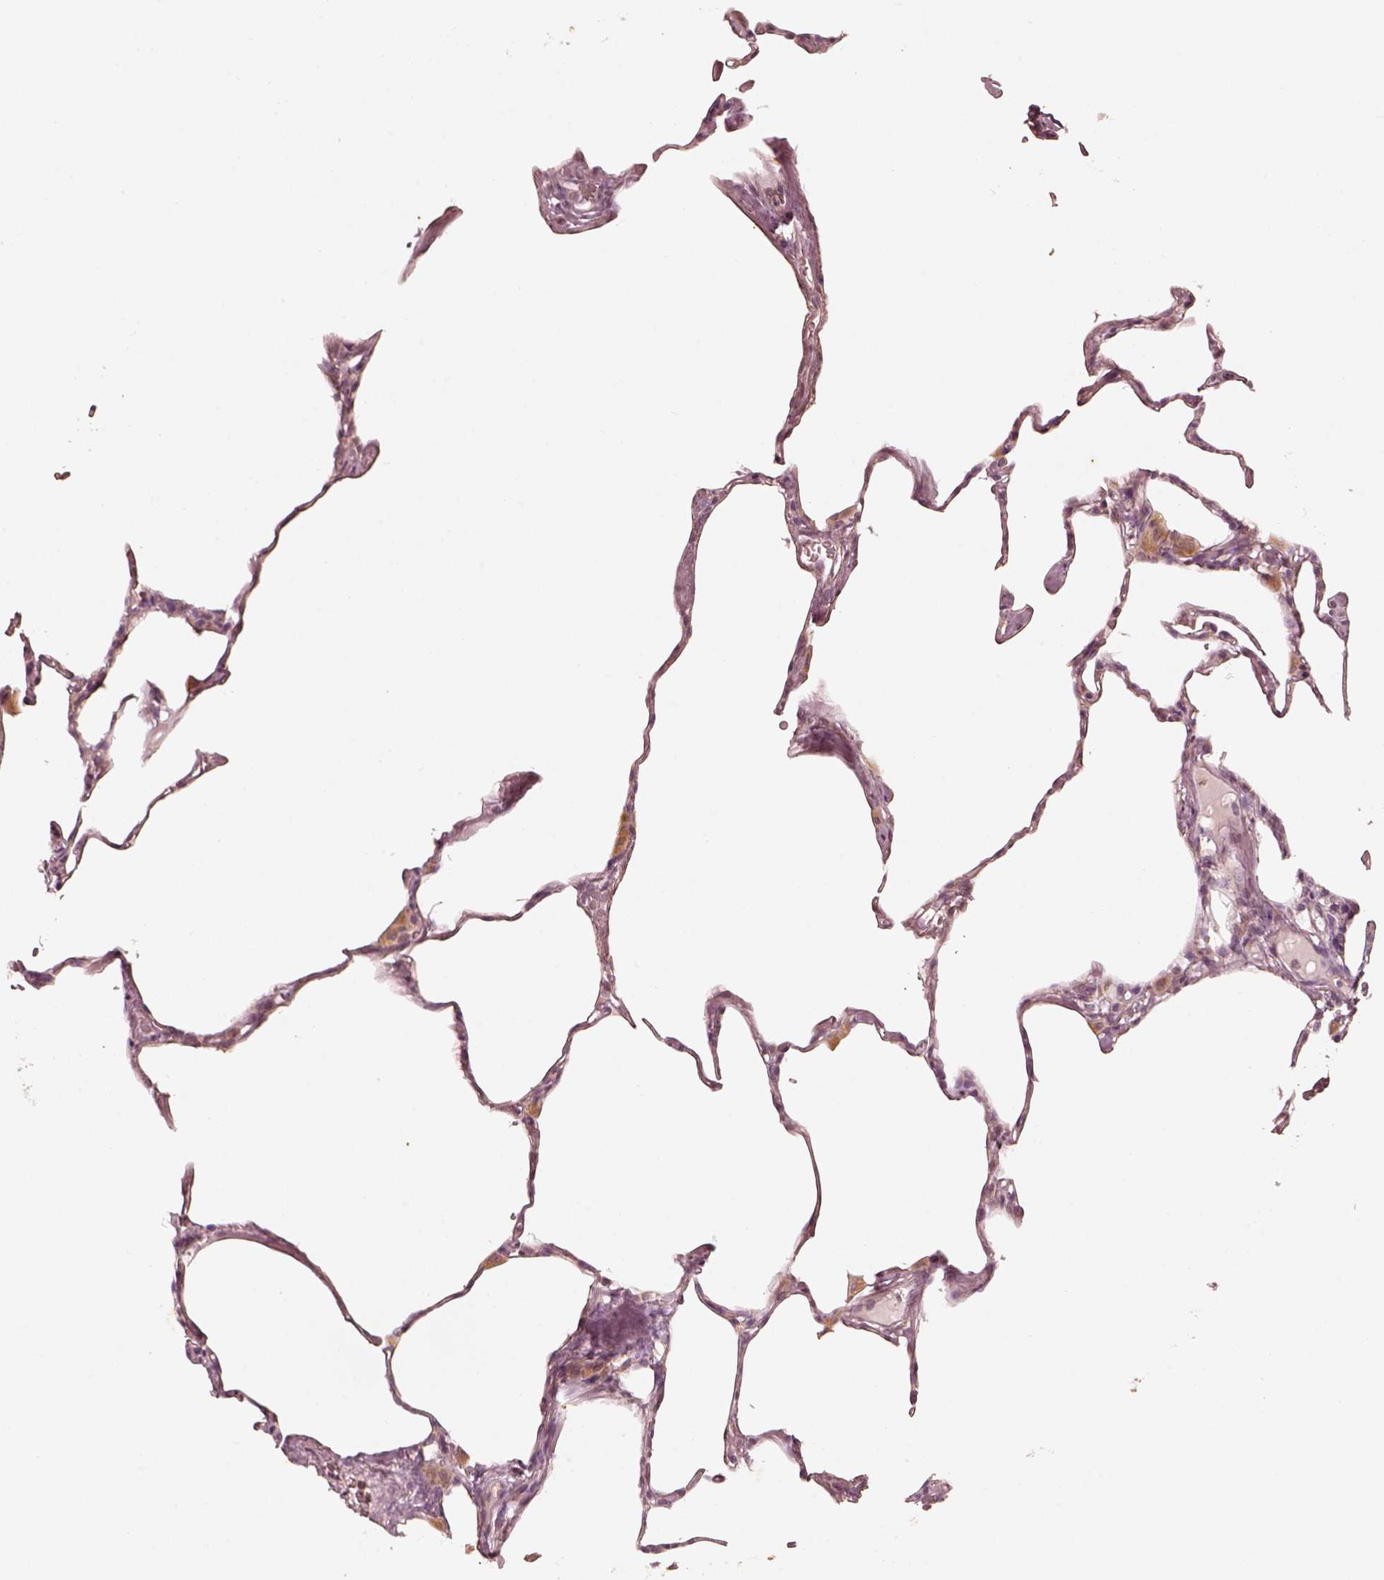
{"staining": {"intensity": "moderate", "quantity": "<25%", "location": "cytoplasmic/membranous"}, "tissue": "lung", "cell_type": "Alveolar cells", "image_type": "normal", "snomed": [{"axis": "morphology", "description": "Normal tissue, NOS"}, {"axis": "topography", "description": "Lung"}], "caption": "Unremarkable lung shows moderate cytoplasmic/membranous staining in approximately <25% of alveolar cells (DAB (3,3'-diaminobenzidine) IHC with brightfield microscopy, high magnification)..", "gene": "WLS", "patient": {"sex": "male", "age": 65}}